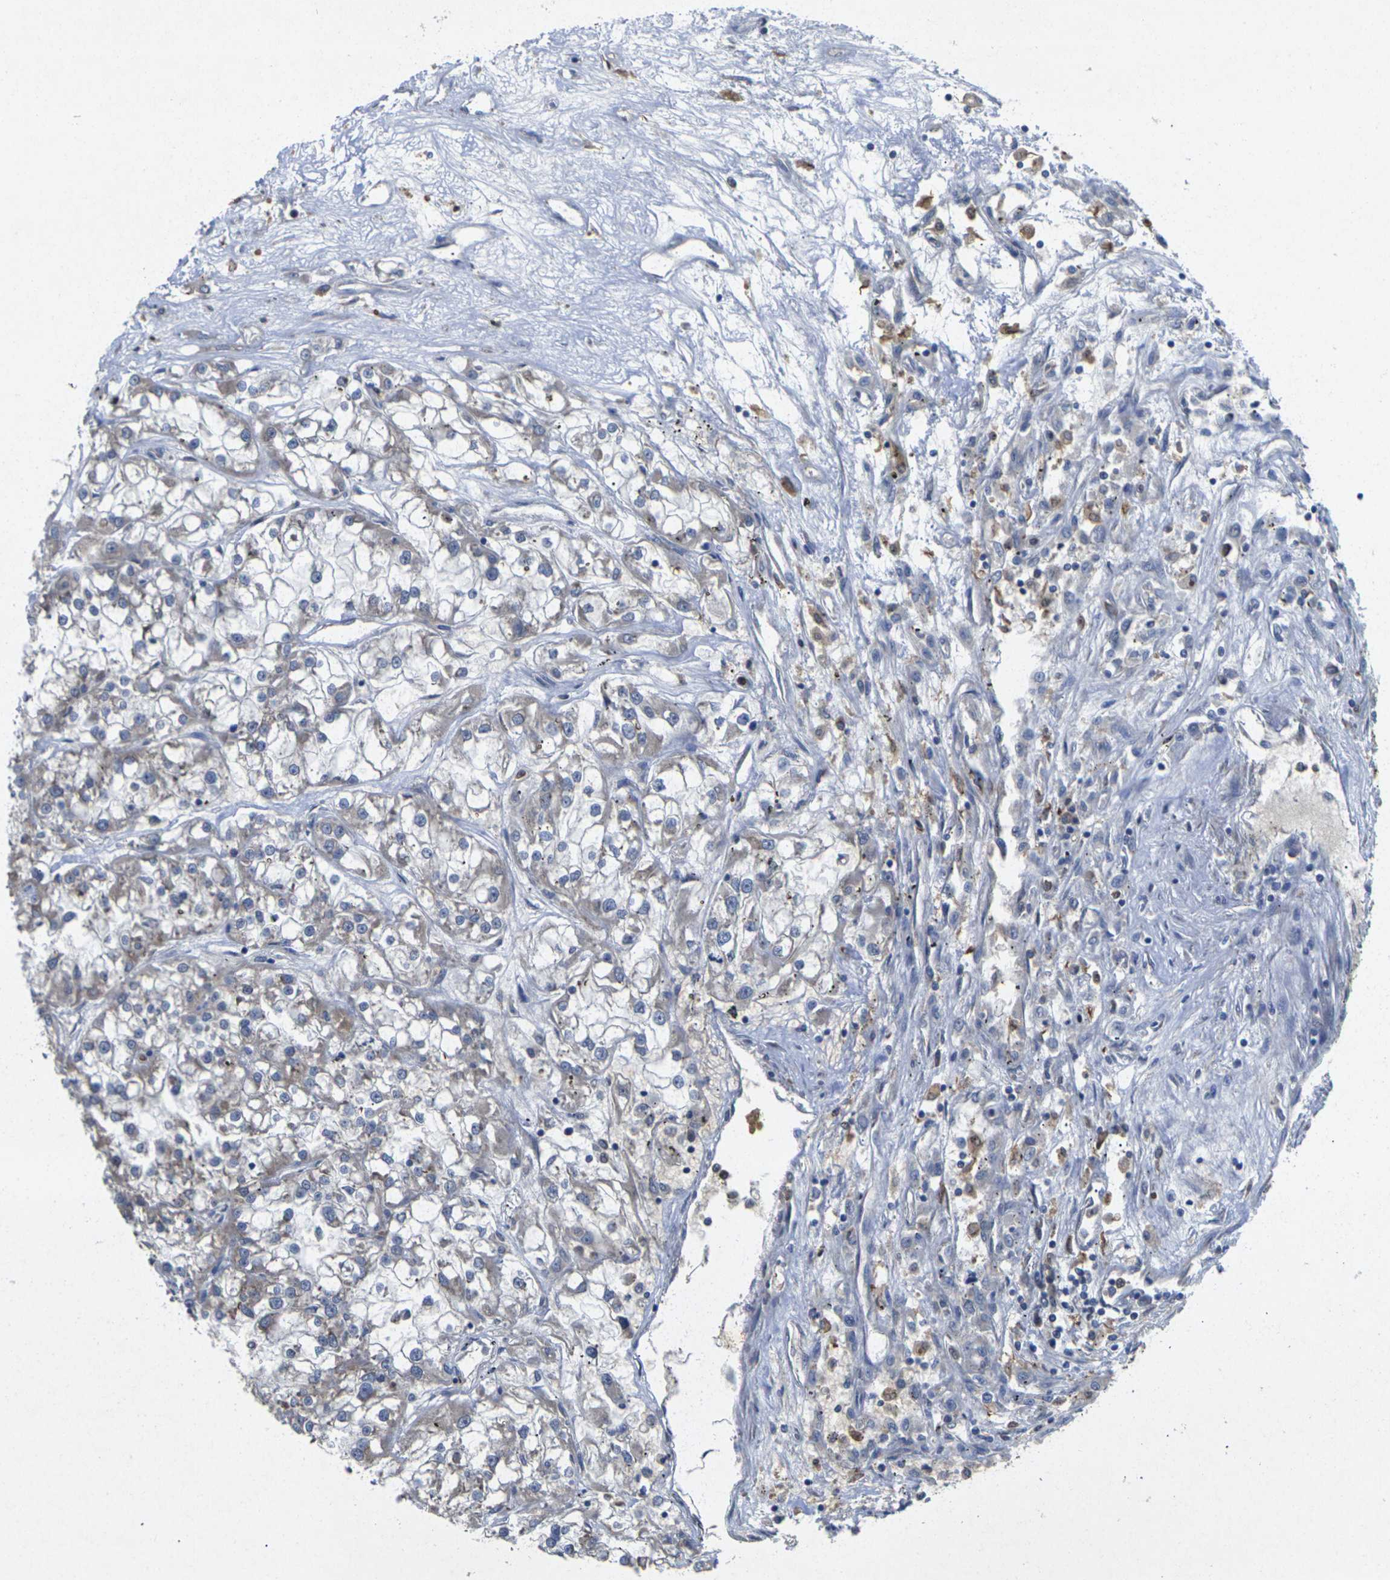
{"staining": {"intensity": "negative", "quantity": "none", "location": "none"}, "tissue": "renal cancer", "cell_type": "Tumor cells", "image_type": "cancer", "snomed": [{"axis": "morphology", "description": "Adenocarcinoma, NOS"}, {"axis": "topography", "description": "Kidney"}], "caption": "Renal adenocarcinoma stained for a protein using immunohistochemistry shows no positivity tumor cells.", "gene": "KIF1B", "patient": {"sex": "female", "age": 52}}